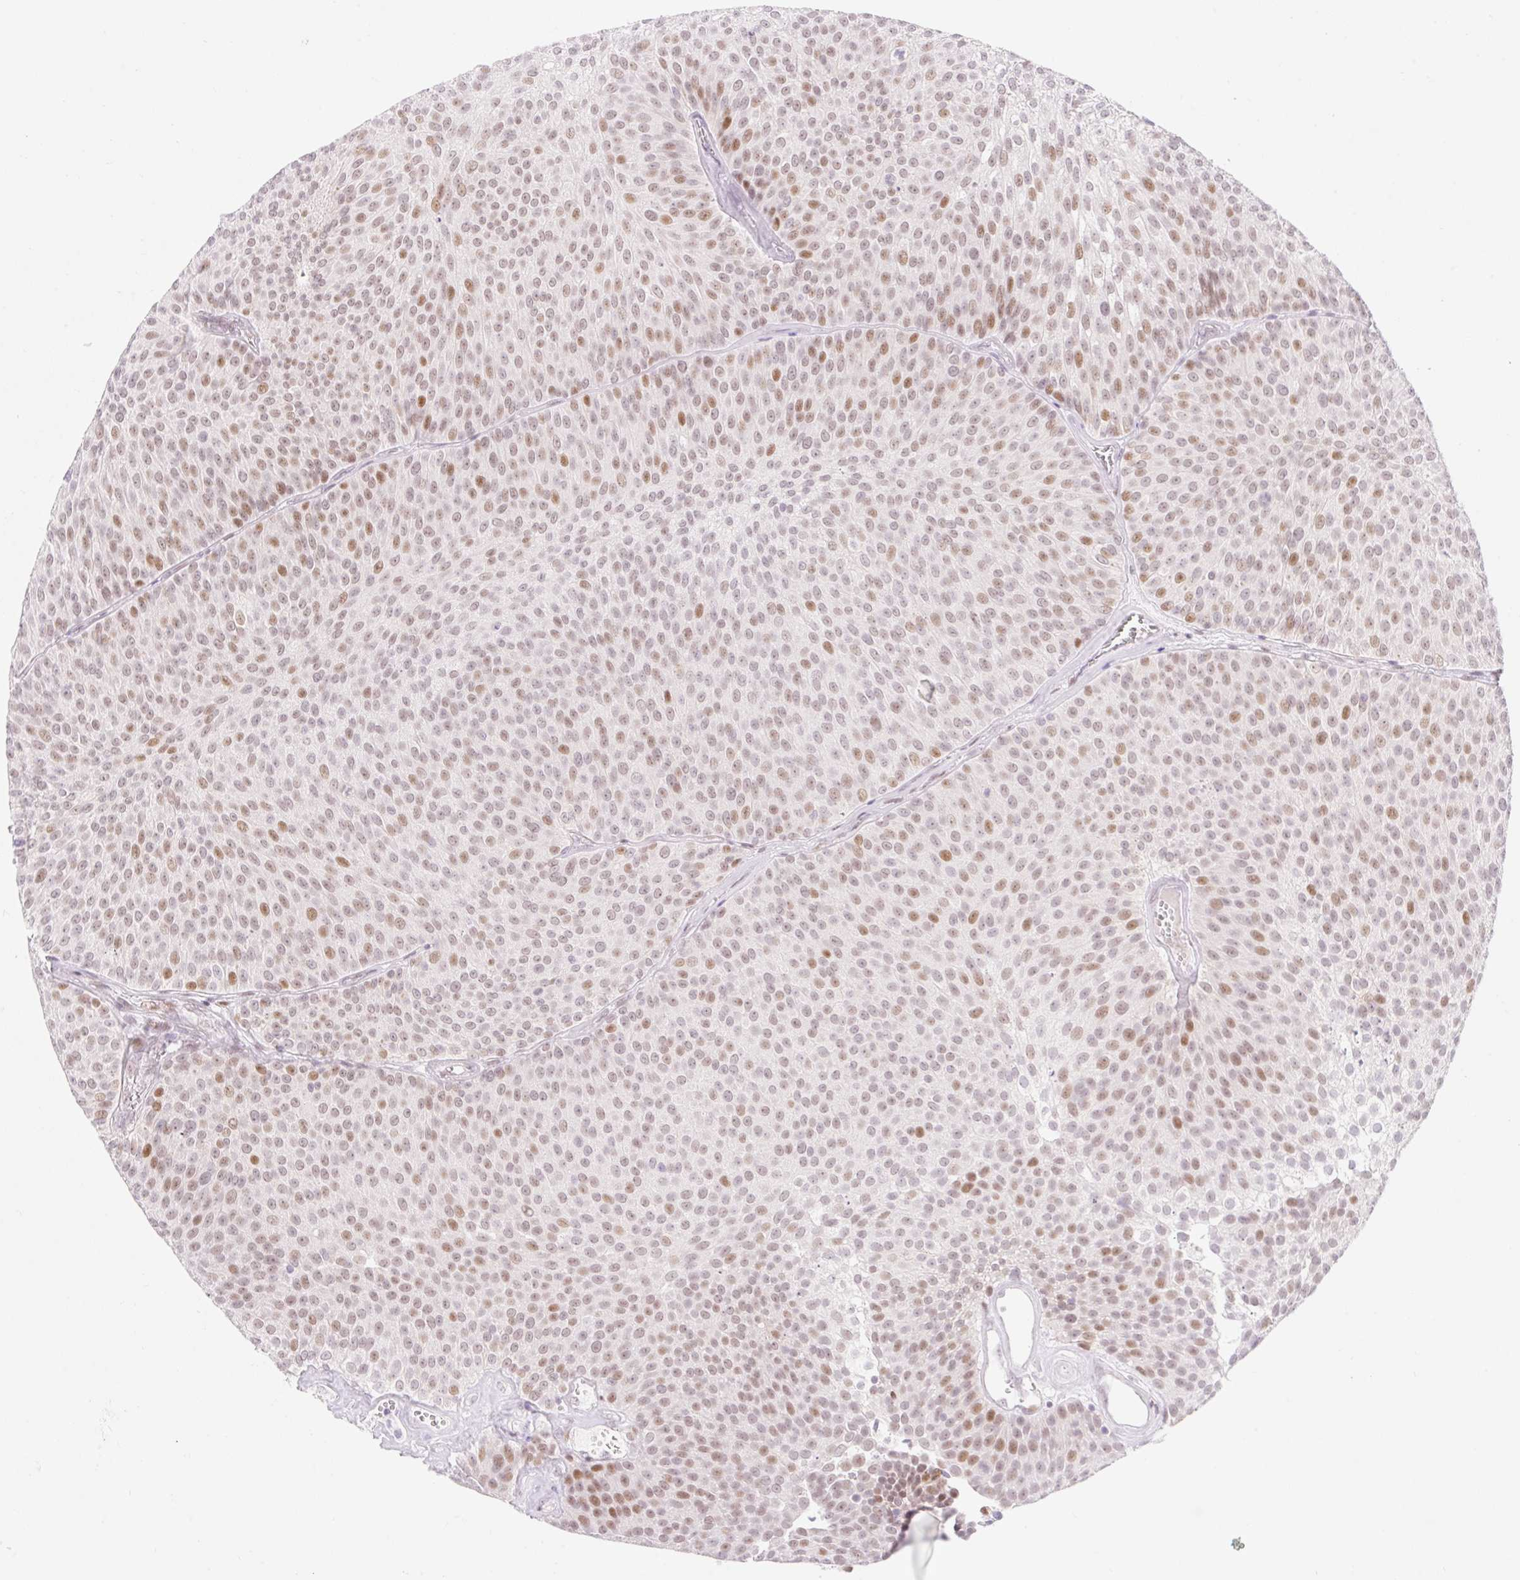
{"staining": {"intensity": "moderate", "quantity": ">75%", "location": "nuclear"}, "tissue": "urothelial cancer", "cell_type": "Tumor cells", "image_type": "cancer", "snomed": [{"axis": "morphology", "description": "Urothelial carcinoma, Low grade"}, {"axis": "topography", "description": "Urinary bladder"}], "caption": "An image of human urothelial cancer stained for a protein demonstrates moderate nuclear brown staining in tumor cells.", "gene": "H2BW1", "patient": {"sex": "female", "age": 79}}